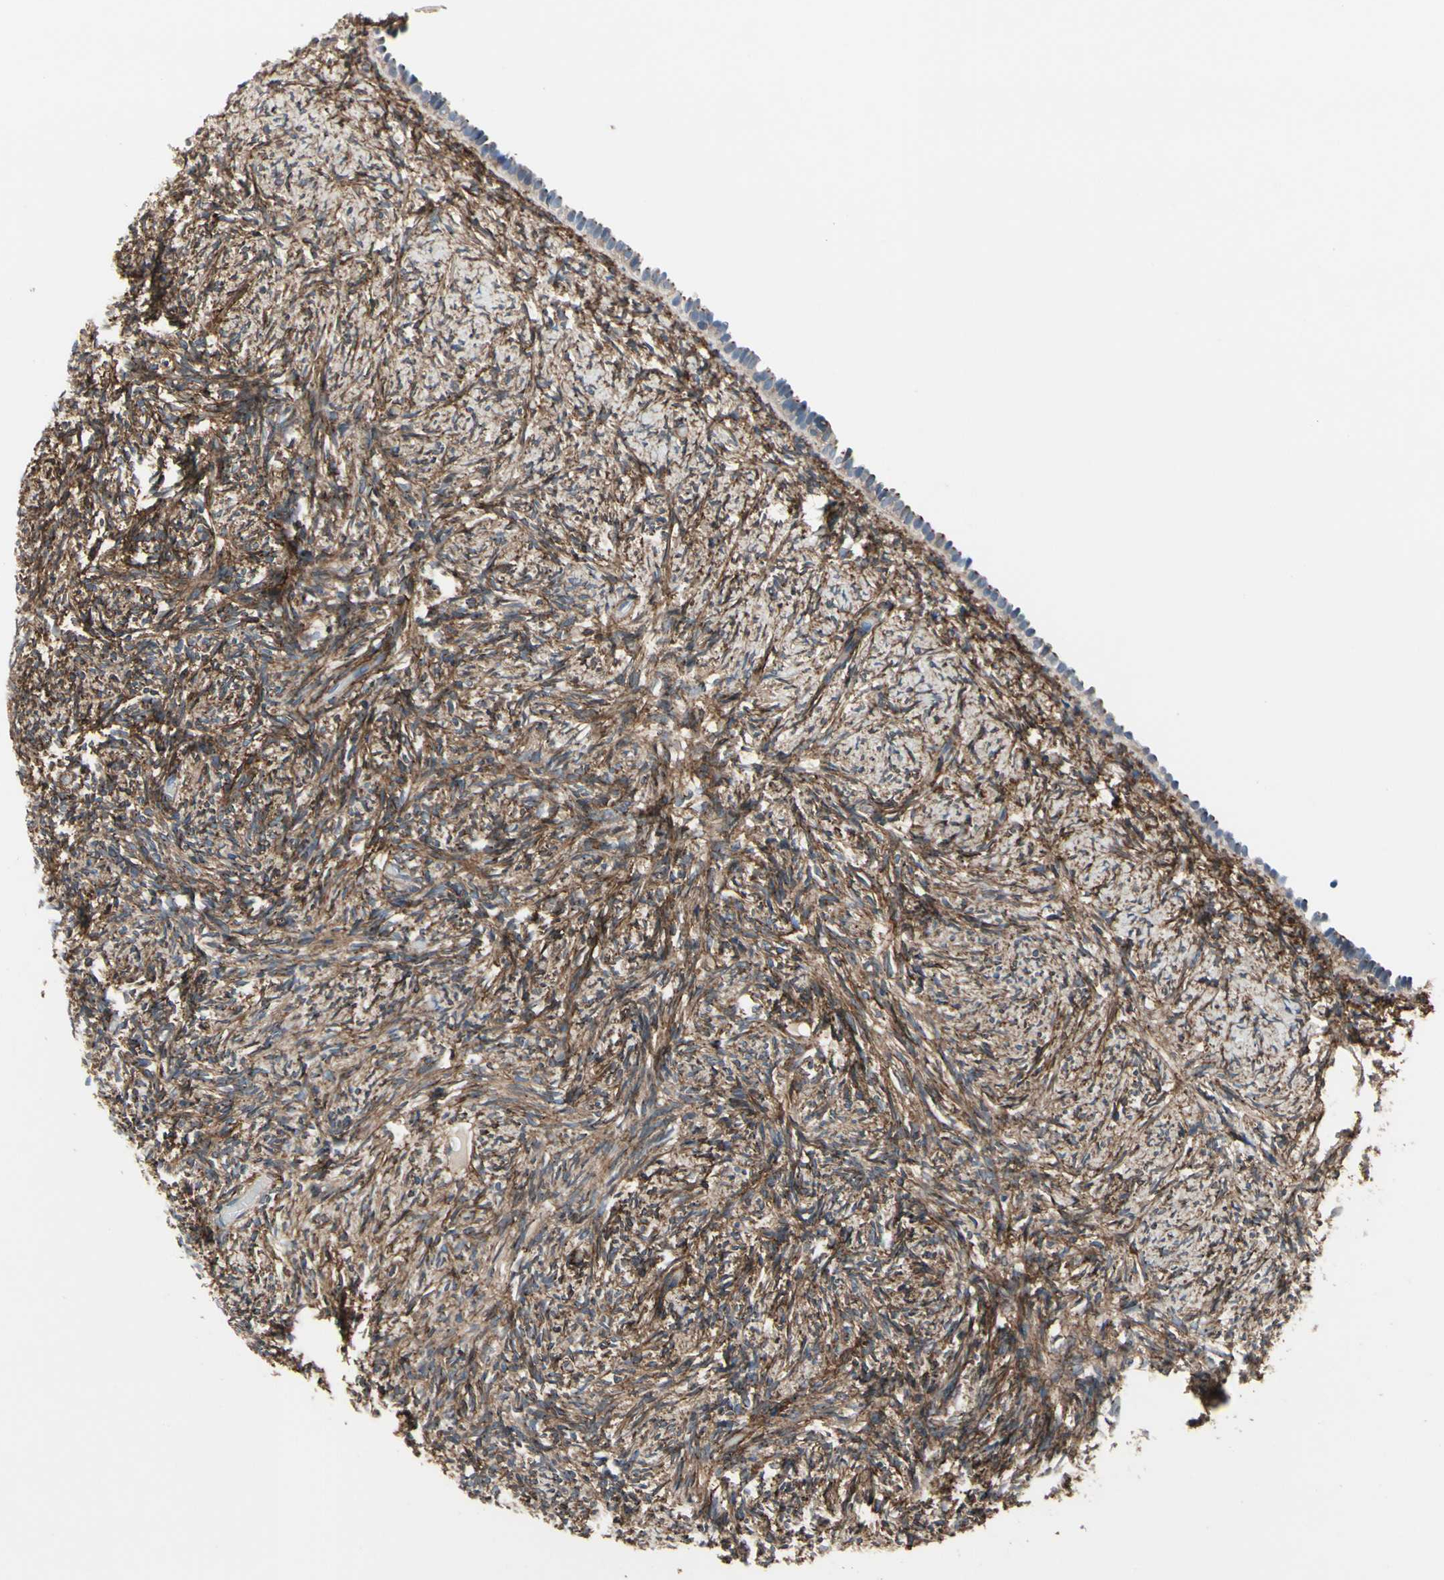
{"staining": {"intensity": "moderate", "quantity": ">75%", "location": "cytoplasmic/membranous"}, "tissue": "ovary", "cell_type": "Ovarian stroma cells", "image_type": "normal", "snomed": [{"axis": "morphology", "description": "Normal tissue, NOS"}, {"axis": "topography", "description": "Ovary"}], "caption": "Immunohistochemical staining of normal ovary demonstrates moderate cytoplasmic/membranous protein positivity in approximately >75% of ovarian stroma cells.", "gene": "PRKAR2B", "patient": {"sex": "female", "age": 60}}